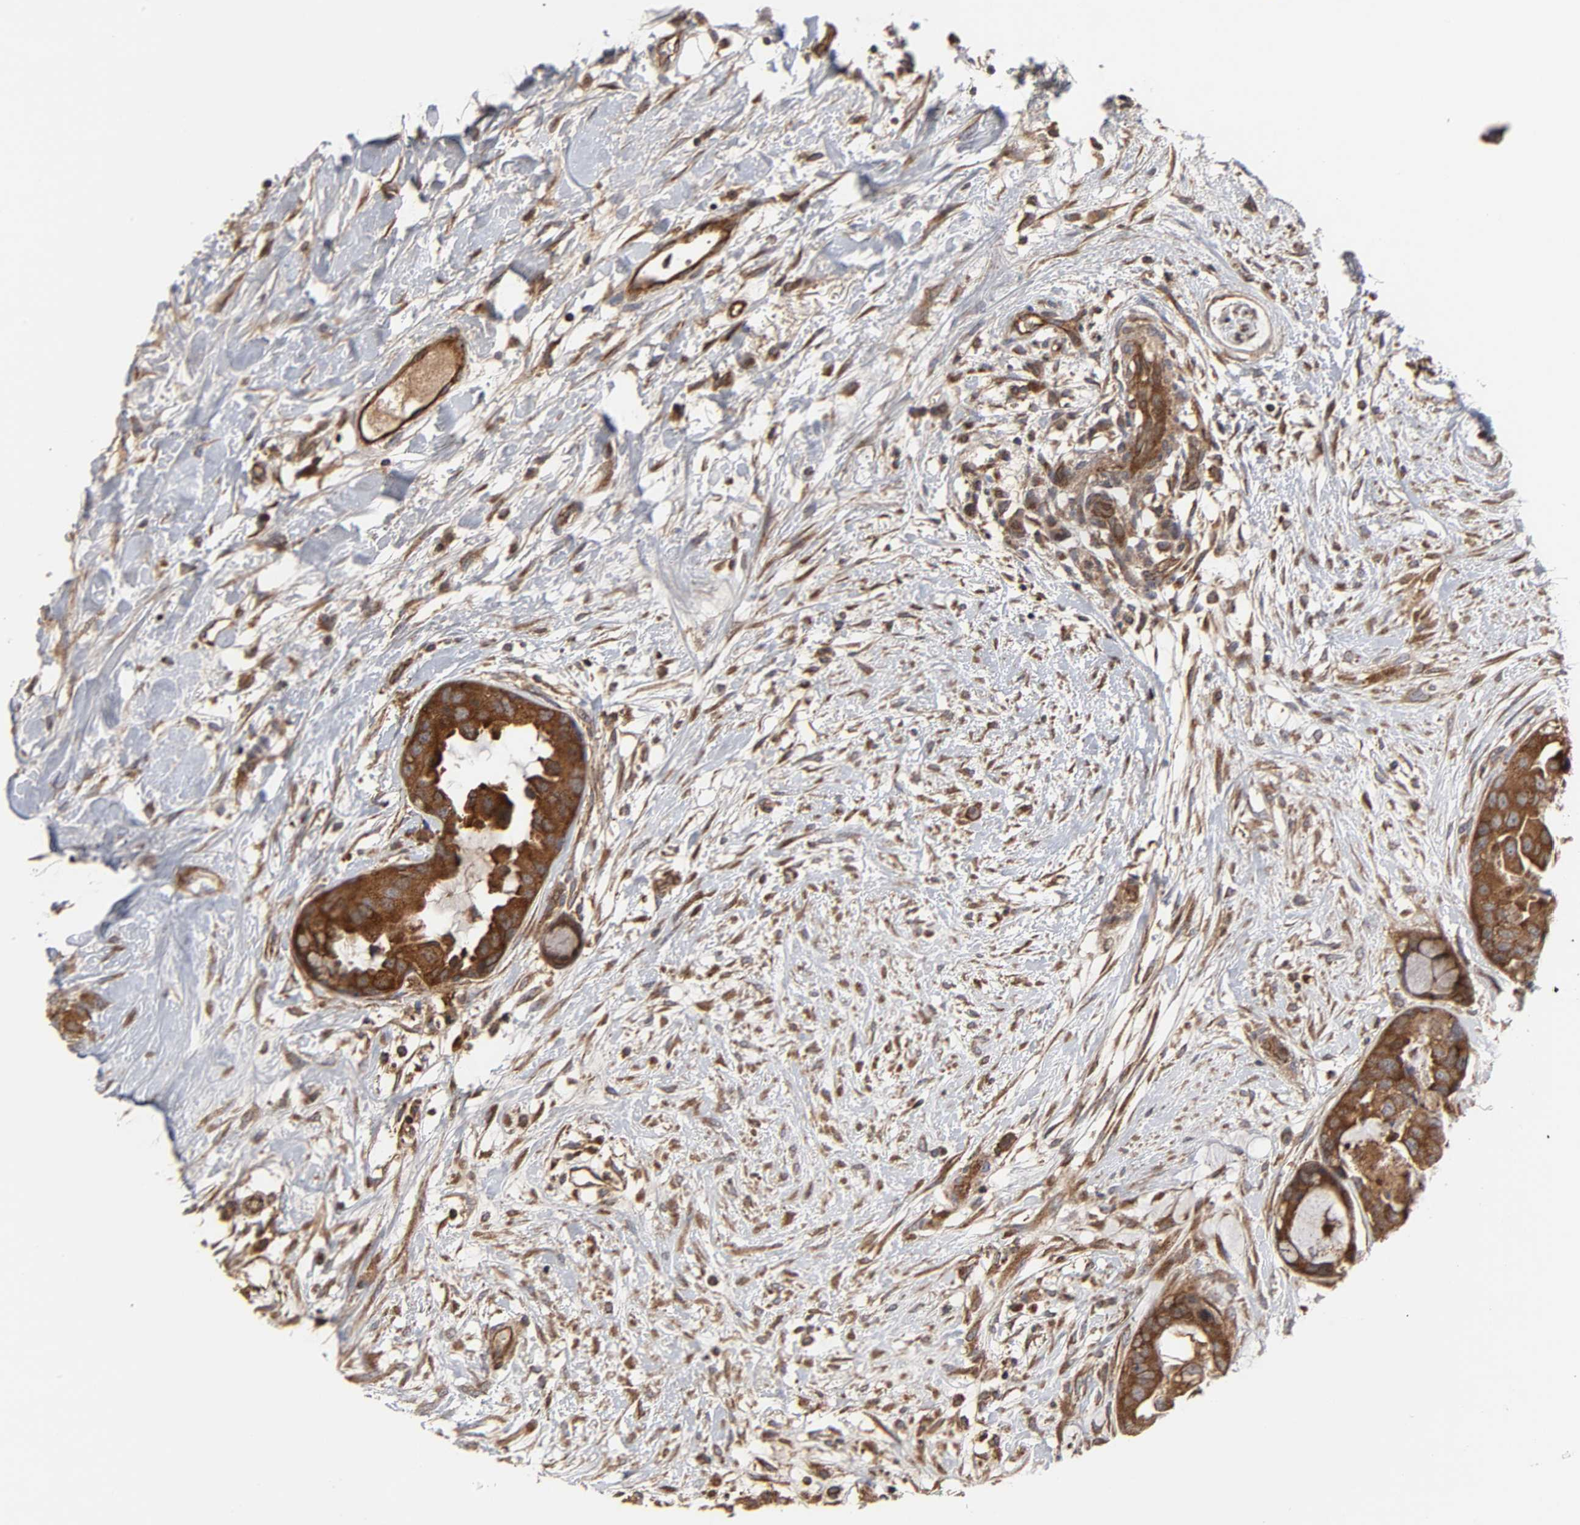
{"staining": {"intensity": "strong", "quantity": ">75%", "location": "cytoplasmic/membranous"}, "tissue": "breast cancer", "cell_type": "Tumor cells", "image_type": "cancer", "snomed": [{"axis": "morphology", "description": "Duct carcinoma"}, {"axis": "topography", "description": "Breast"}], "caption": "Protein expression analysis of breast cancer (infiltrating ductal carcinoma) displays strong cytoplasmic/membranous staining in approximately >75% of tumor cells.", "gene": "IKBKB", "patient": {"sex": "female", "age": 40}}